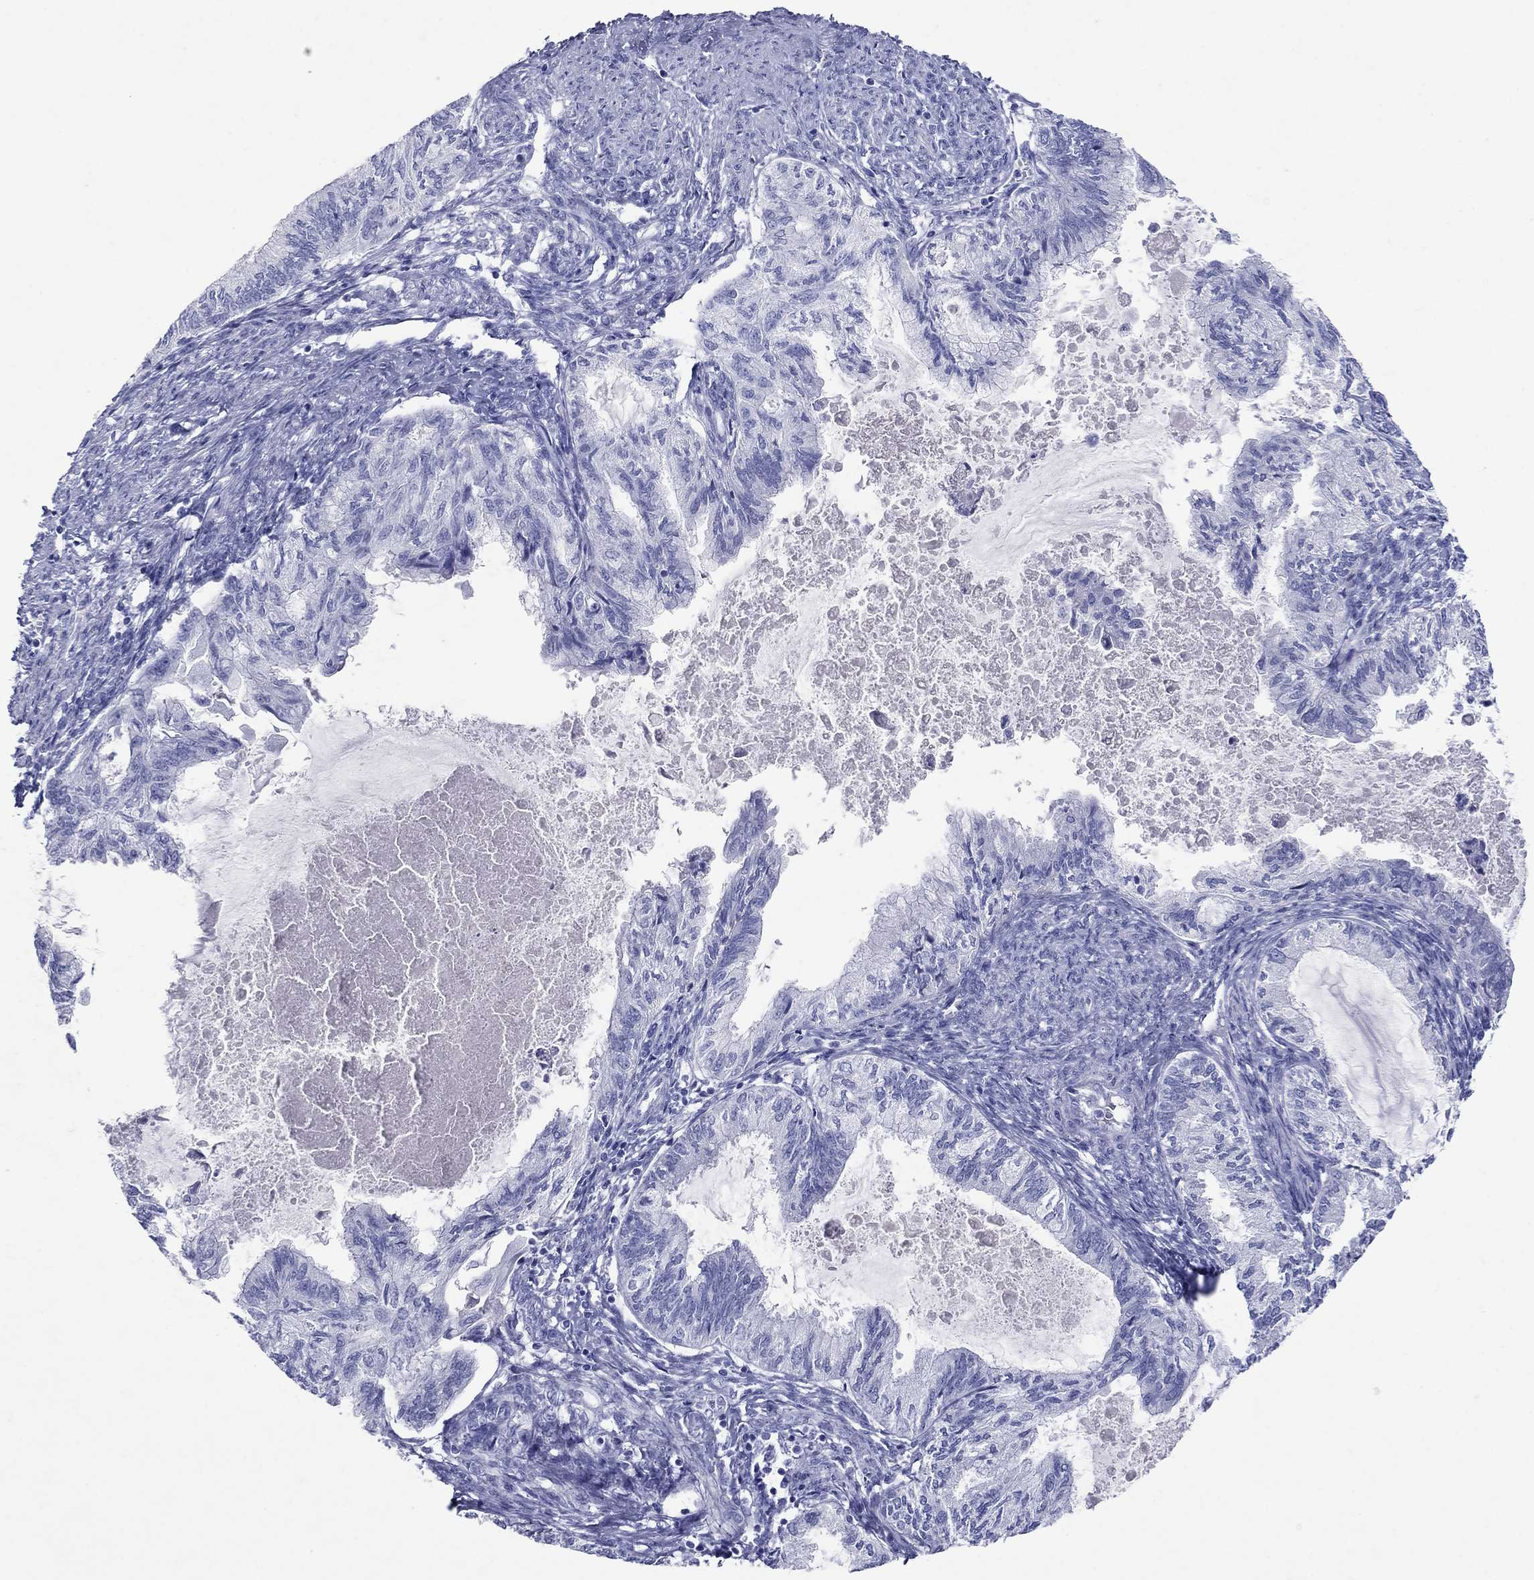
{"staining": {"intensity": "negative", "quantity": "none", "location": "none"}, "tissue": "endometrial cancer", "cell_type": "Tumor cells", "image_type": "cancer", "snomed": [{"axis": "morphology", "description": "Adenocarcinoma, NOS"}, {"axis": "topography", "description": "Endometrium"}], "caption": "Immunohistochemistry (IHC) photomicrograph of neoplastic tissue: human endometrial cancer stained with DAB (3,3'-diaminobenzidine) demonstrates no significant protein expression in tumor cells. Nuclei are stained in blue.", "gene": "ATP4A", "patient": {"sex": "female", "age": 86}}